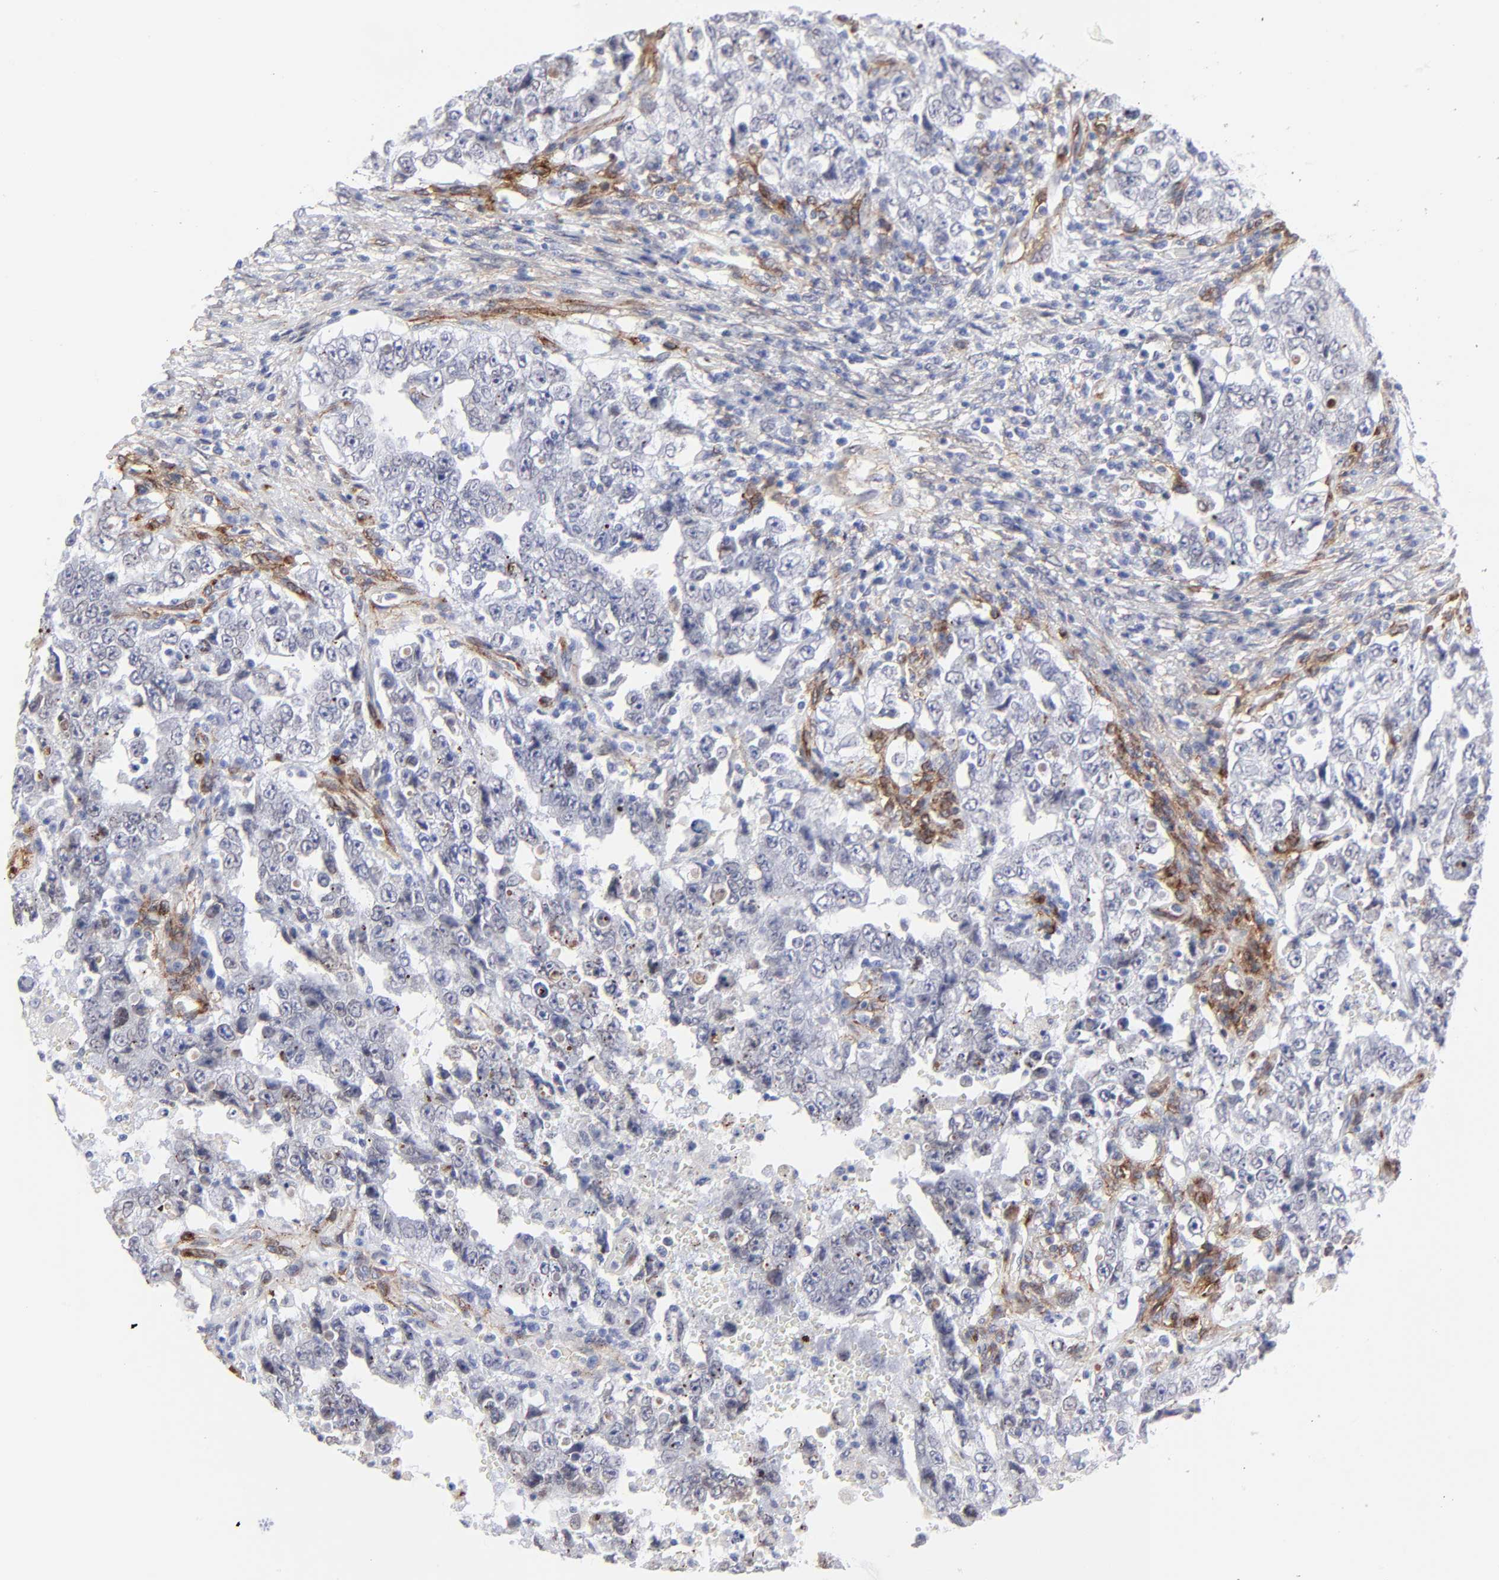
{"staining": {"intensity": "negative", "quantity": "none", "location": "none"}, "tissue": "testis cancer", "cell_type": "Tumor cells", "image_type": "cancer", "snomed": [{"axis": "morphology", "description": "Carcinoma, Embryonal, NOS"}, {"axis": "topography", "description": "Testis"}], "caption": "DAB (3,3'-diaminobenzidine) immunohistochemical staining of testis cancer exhibits no significant positivity in tumor cells.", "gene": "PDGFRB", "patient": {"sex": "male", "age": 26}}